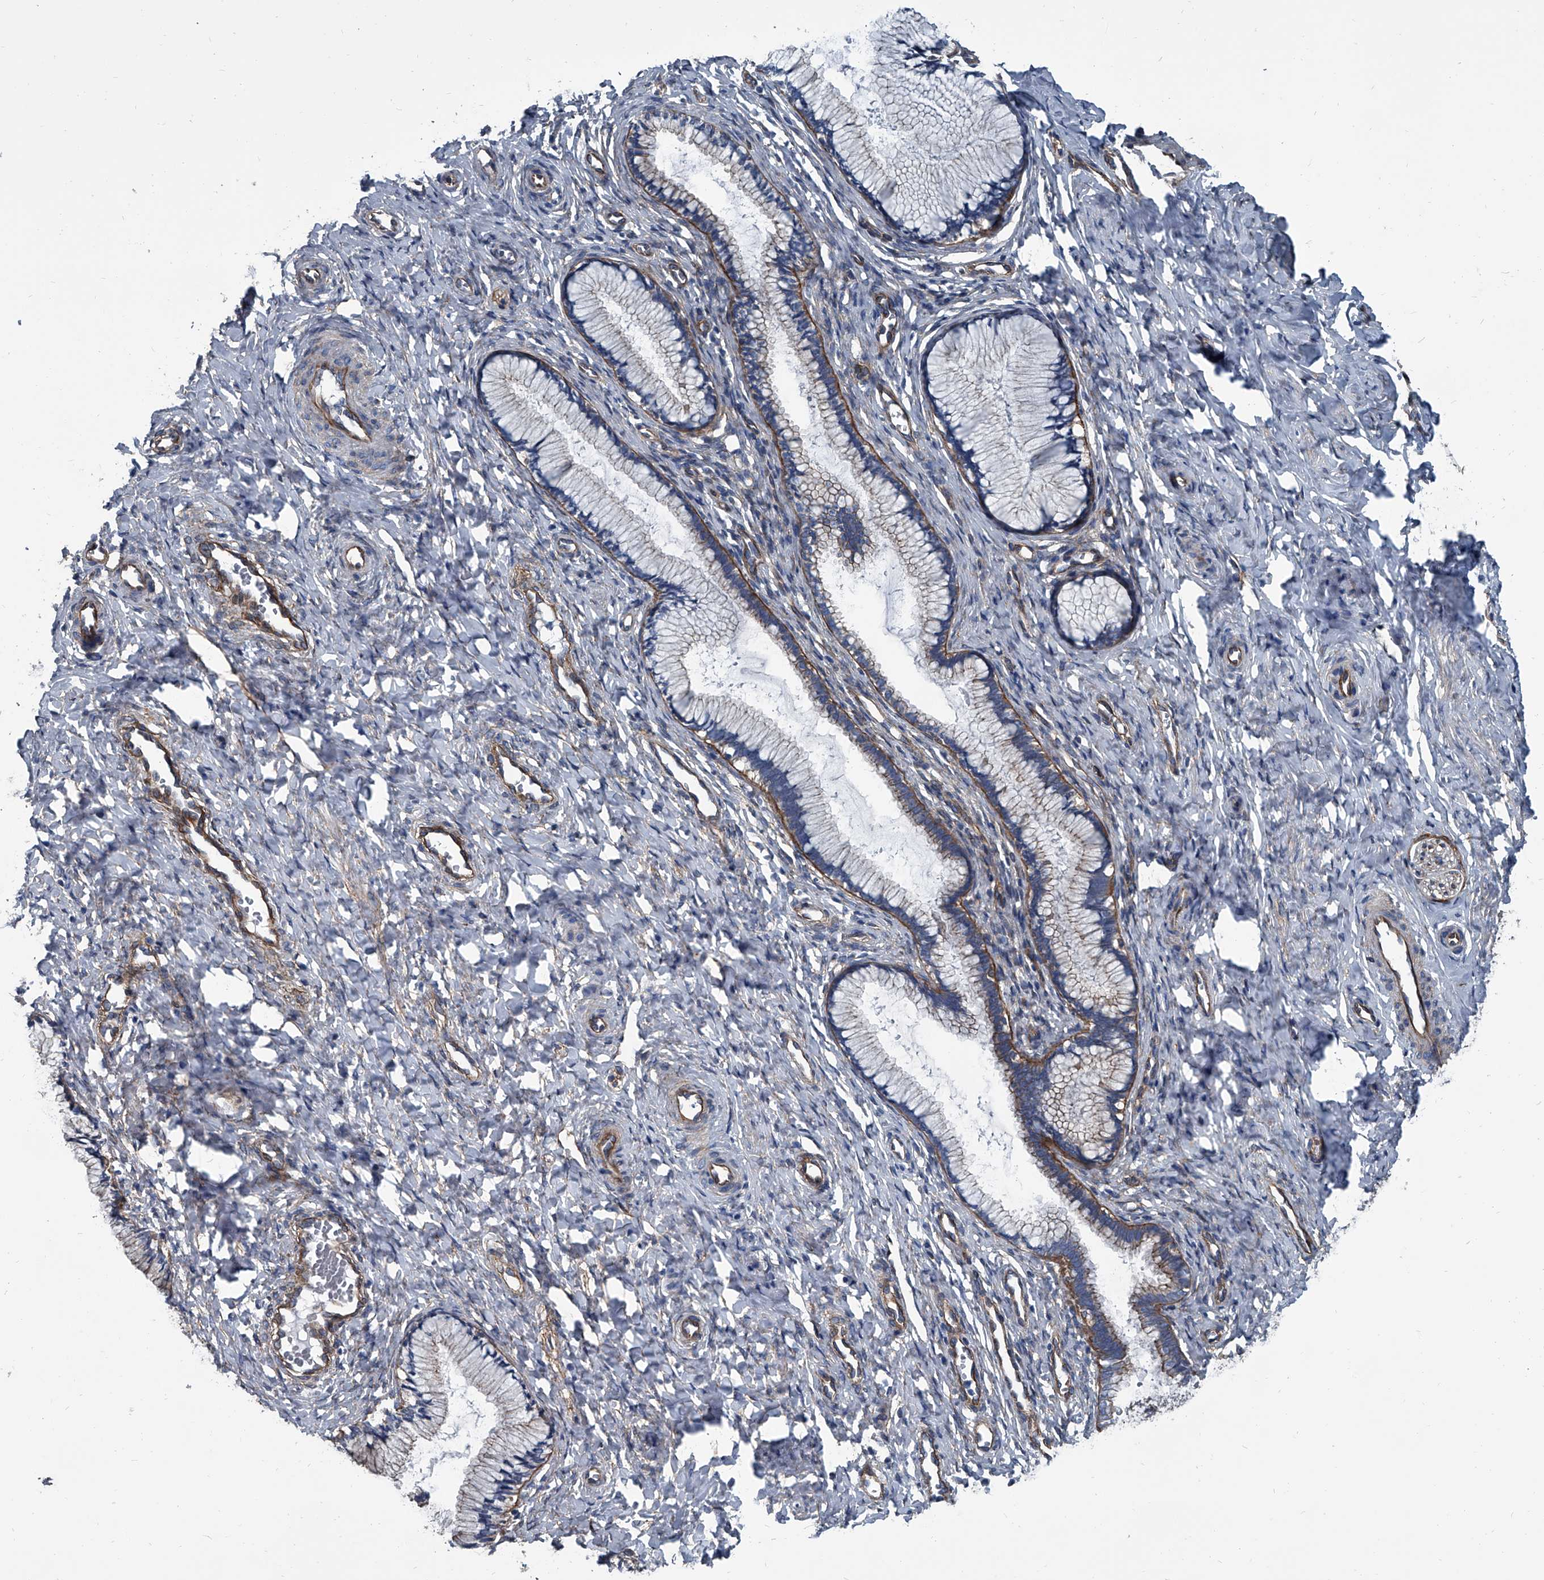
{"staining": {"intensity": "moderate", "quantity": "25%-75%", "location": "cytoplasmic/membranous"}, "tissue": "cervix", "cell_type": "Glandular cells", "image_type": "normal", "snomed": [{"axis": "morphology", "description": "Normal tissue, NOS"}, {"axis": "topography", "description": "Cervix"}], "caption": "Protein staining of normal cervix reveals moderate cytoplasmic/membranous positivity in about 25%-75% of glandular cells.", "gene": "PLEC", "patient": {"sex": "female", "age": 27}}